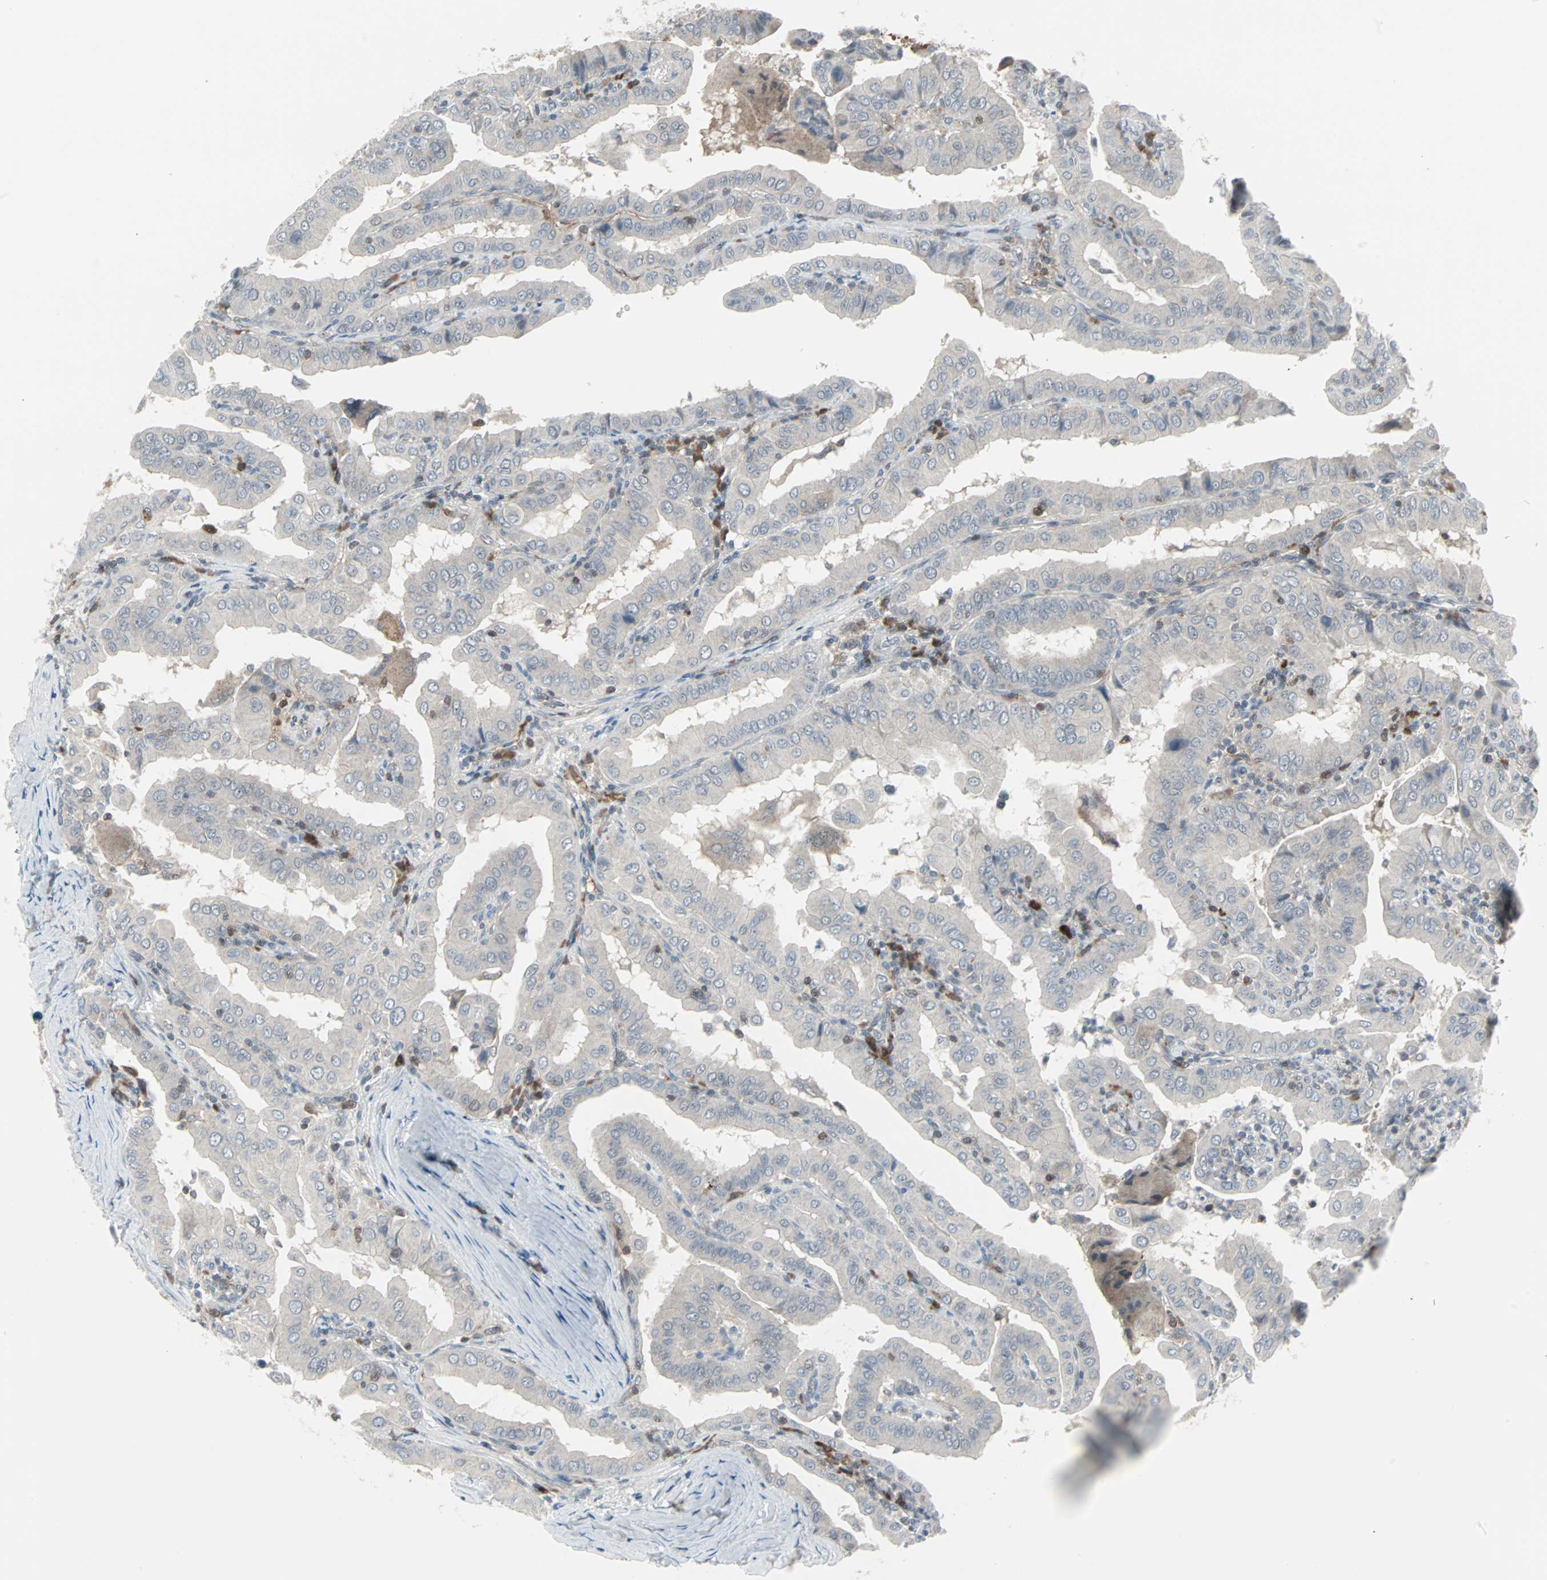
{"staining": {"intensity": "negative", "quantity": "none", "location": "none"}, "tissue": "thyroid cancer", "cell_type": "Tumor cells", "image_type": "cancer", "snomed": [{"axis": "morphology", "description": "Papillary adenocarcinoma, NOS"}, {"axis": "topography", "description": "Thyroid gland"}], "caption": "IHC micrograph of thyroid cancer stained for a protein (brown), which shows no staining in tumor cells.", "gene": "CASP3", "patient": {"sex": "male", "age": 33}}